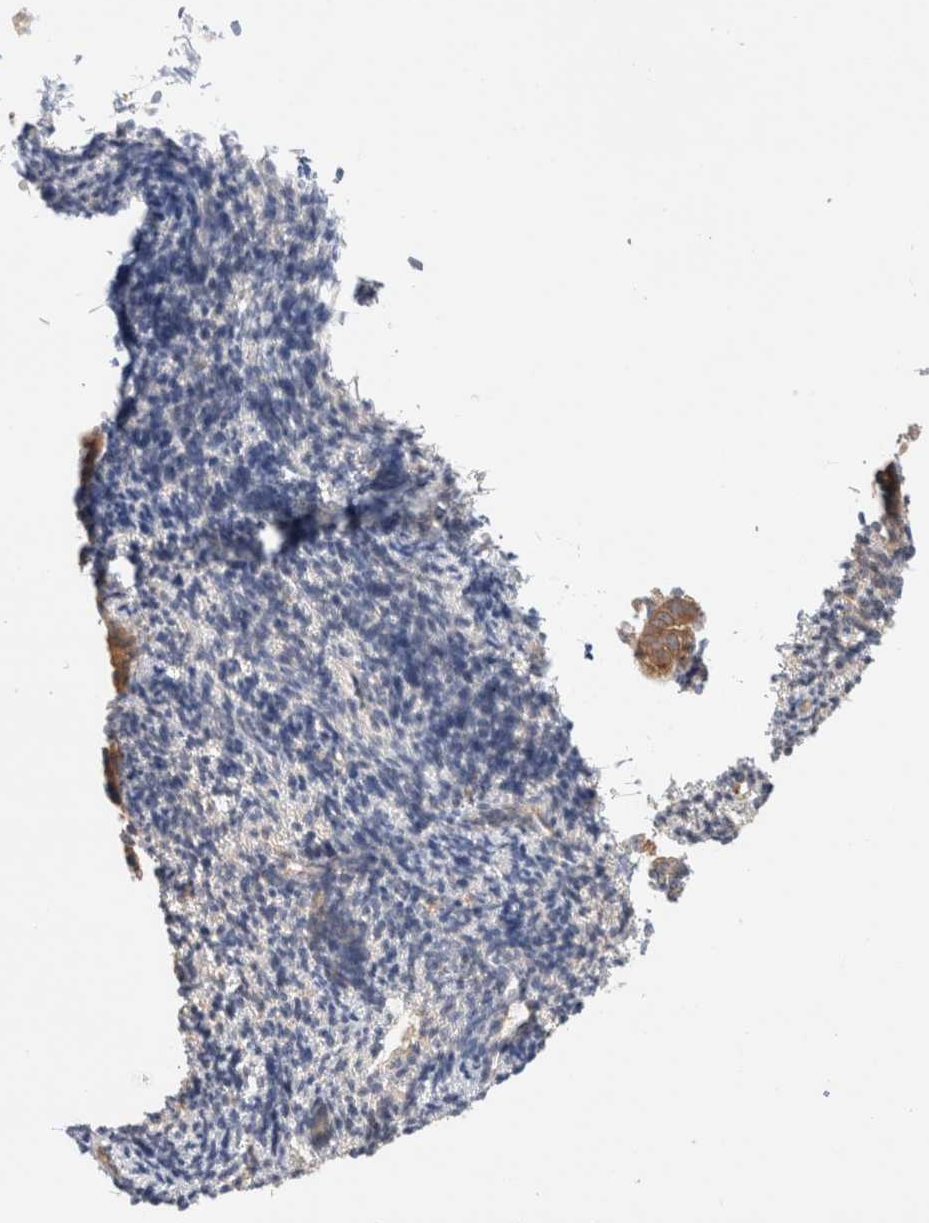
{"staining": {"intensity": "negative", "quantity": "none", "location": "none"}, "tissue": "endometrium", "cell_type": "Cells in endometrial stroma", "image_type": "normal", "snomed": [{"axis": "morphology", "description": "Normal tissue, NOS"}, {"axis": "topography", "description": "Uterus"}, {"axis": "topography", "description": "Endometrium"}], "caption": "Cells in endometrial stroma show no significant protein positivity in normal endometrium. The staining was performed using DAB to visualize the protein expression in brown, while the nuclei were stained in blue with hematoxylin (Magnification: 20x).", "gene": "RRP15", "patient": {"sex": "female", "age": 33}}